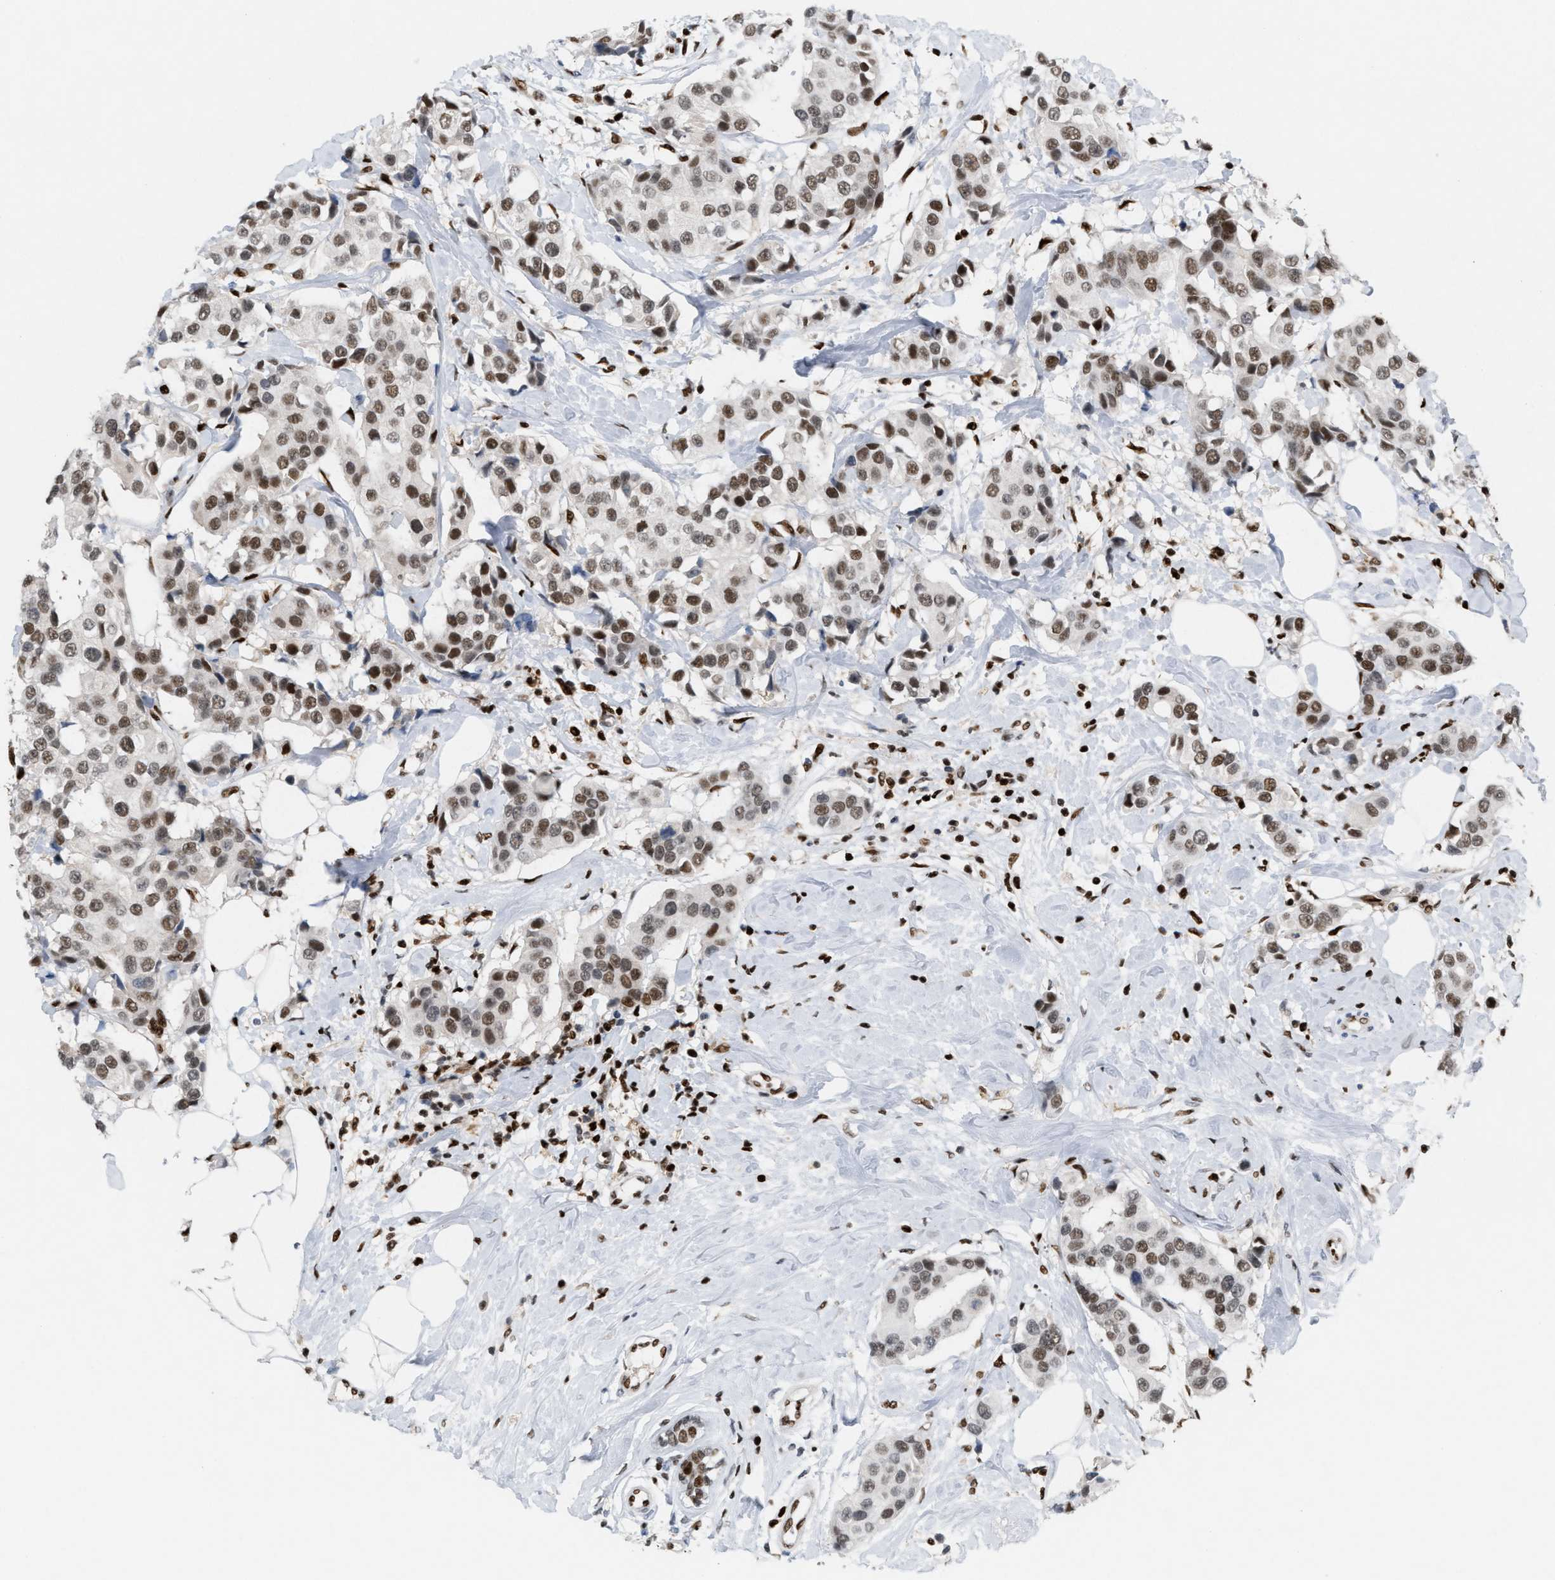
{"staining": {"intensity": "moderate", "quantity": ">75%", "location": "nuclear"}, "tissue": "breast cancer", "cell_type": "Tumor cells", "image_type": "cancer", "snomed": [{"axis": "morphology", "description": "Normal tissue, NOS"}, {"axis": "morphology", "description": "Duct carcinoma"}, {"axis": "topography", "description": "Breast"}], "caption": "Moderate nuclear expression for a protein is identified in about >75% of tumor cells of breast infiltrating ductal carcinoma using IHC.", "gene": "RNASEK-C17orf49", "patient": {"sex": "female", "age": 39}}